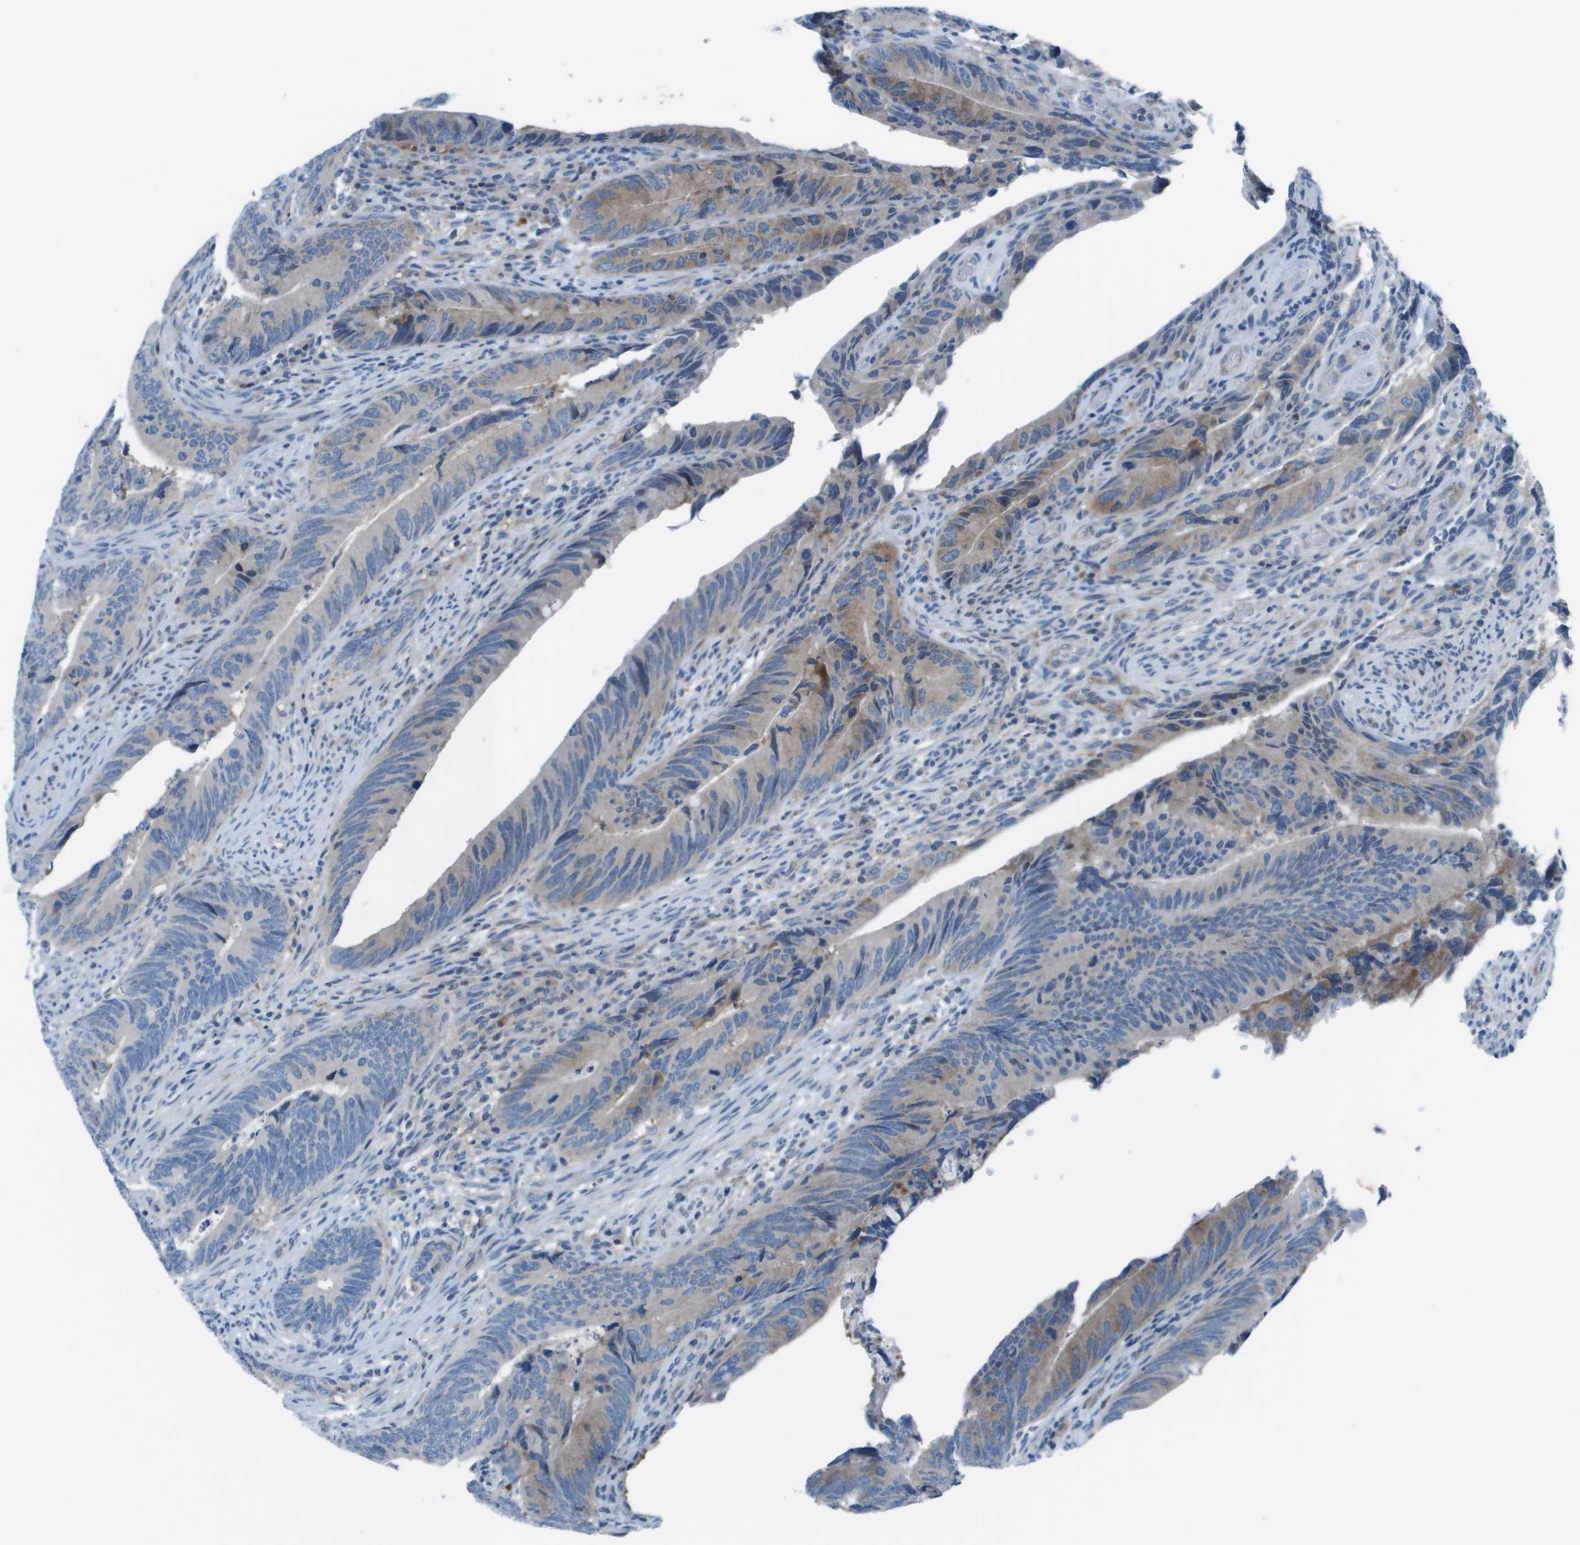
{"staining": {"intensity": "weak", "quantity": "<25%", "location": "cytoplasmic/membranous"}, "tissue": "colorectal cancer", "cell_type": "Tumor cells", "image_type": "cancer", "snomed": [{"axis": "morphology", "description": "Normal tissue, NOS"}, {"axis": "morphology", "description": "Adenocarcinoma, NOS"}, {"axis": "topography", "description": "Colon"}], "caption": "DAB (3,3'-diaminobenzidine) immunohistochemical staining of human colorectal cancer (adenocarcinoma) displays no significant staining in tumor cells. (Stains: DAB (3,3'-diaminobenzidine) IHC with hematoxylin counter stain, Microscopy: brightfield microscopy at high magnification).", "gene": "STIP1", "patient": {"sex": "male", "age": 56}}